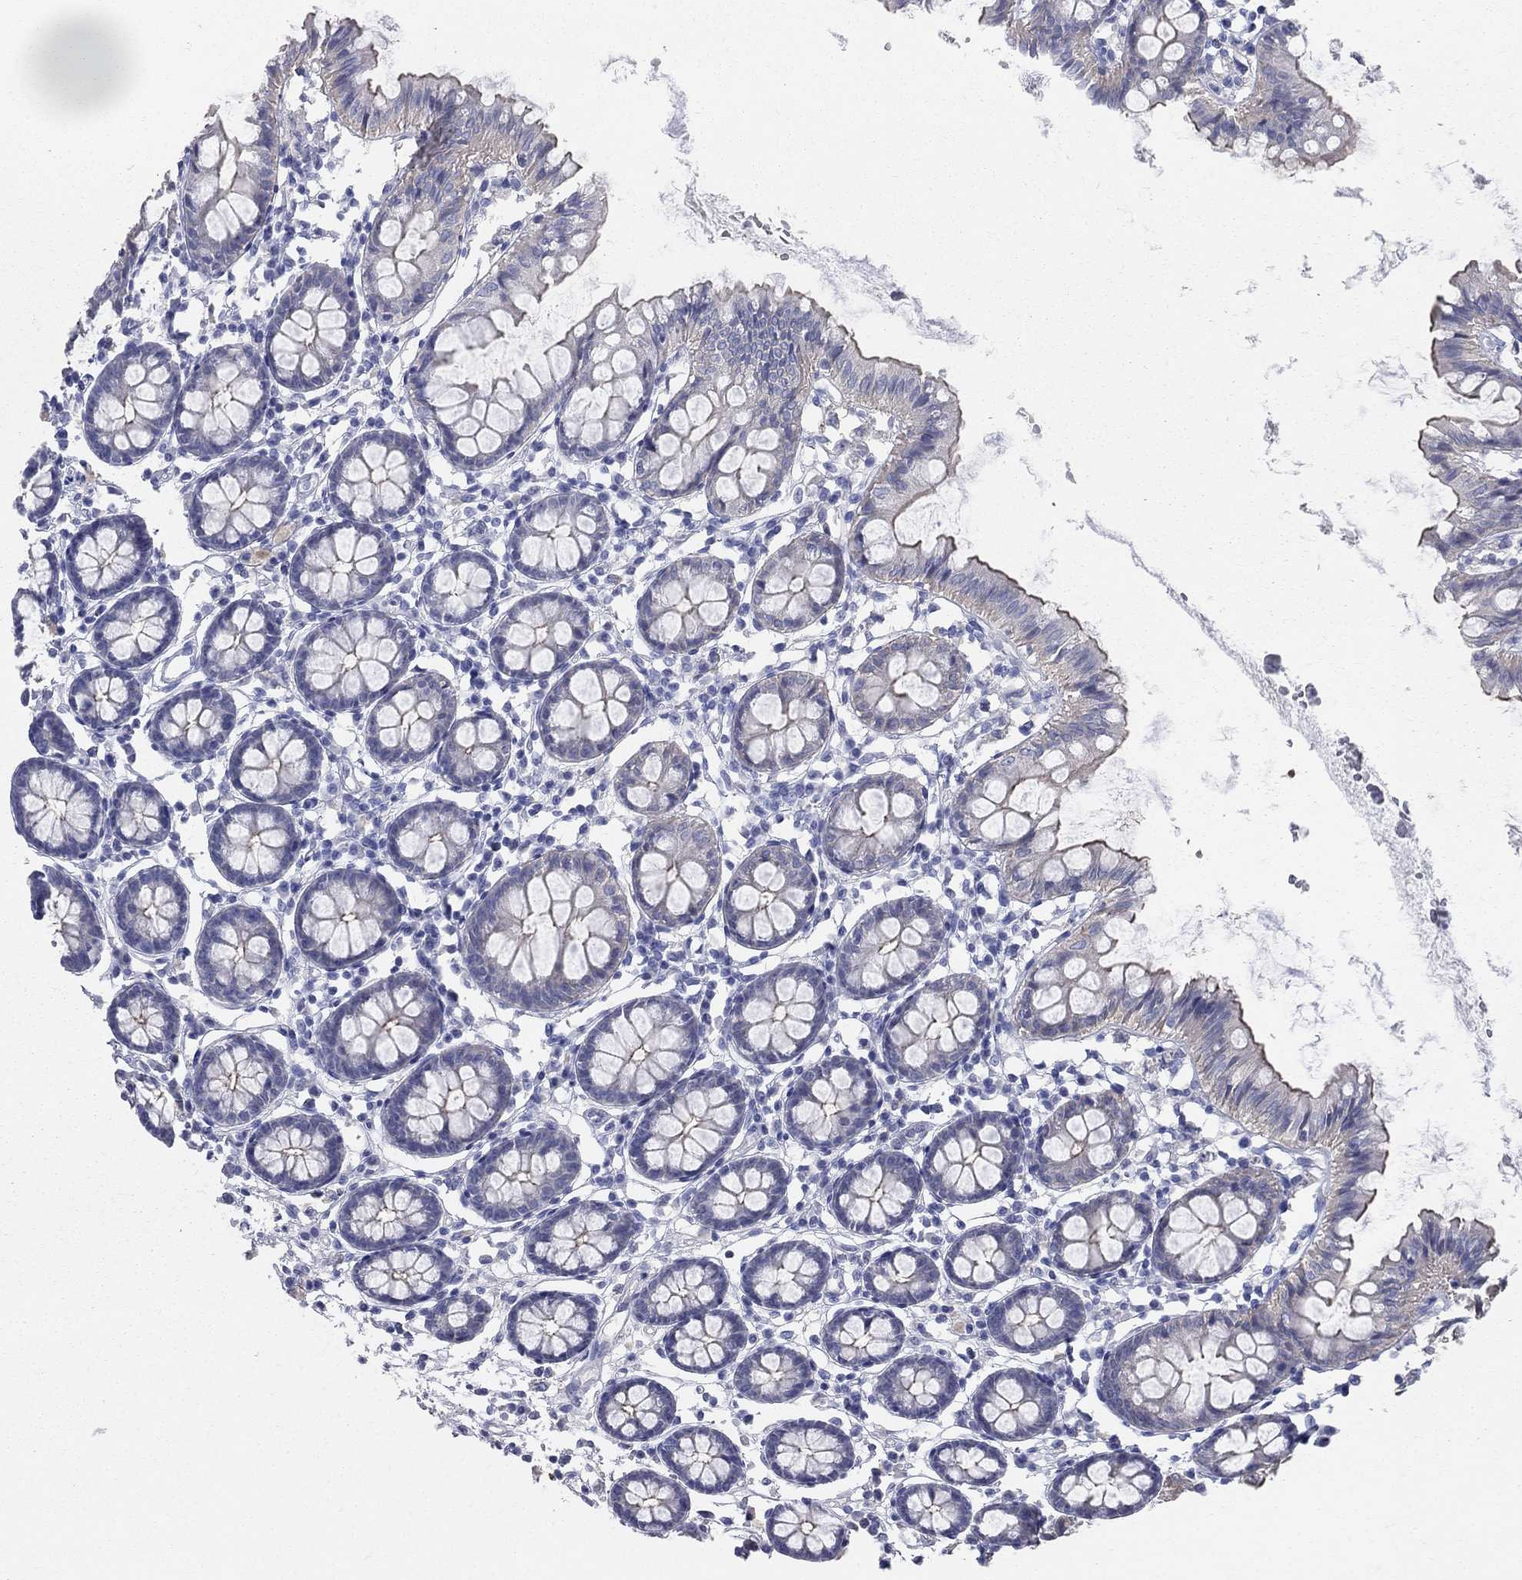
{"staining": {"intensity": "negative", "quantity": "none", "location": "none"}, "tissue": "colon", "cell_type": "Endothelial cells", "image_type": "normal", "snomed": [{"axis": "morphology", "description": "Normal tissue, NOS"}, {"axis": "topography", "description": "Colon"}], "caption": "Immunohistochemistry (IHC) of benign human colon shows no expression in endothelial cells. (Stains: DAB immunohistochemistry (IHC) with hematoxylin counter stain, Microscopy: brightfield microscopy at high magnification).", "gene": "AOX1", "patient": {"sex": "female", "age": 84}}